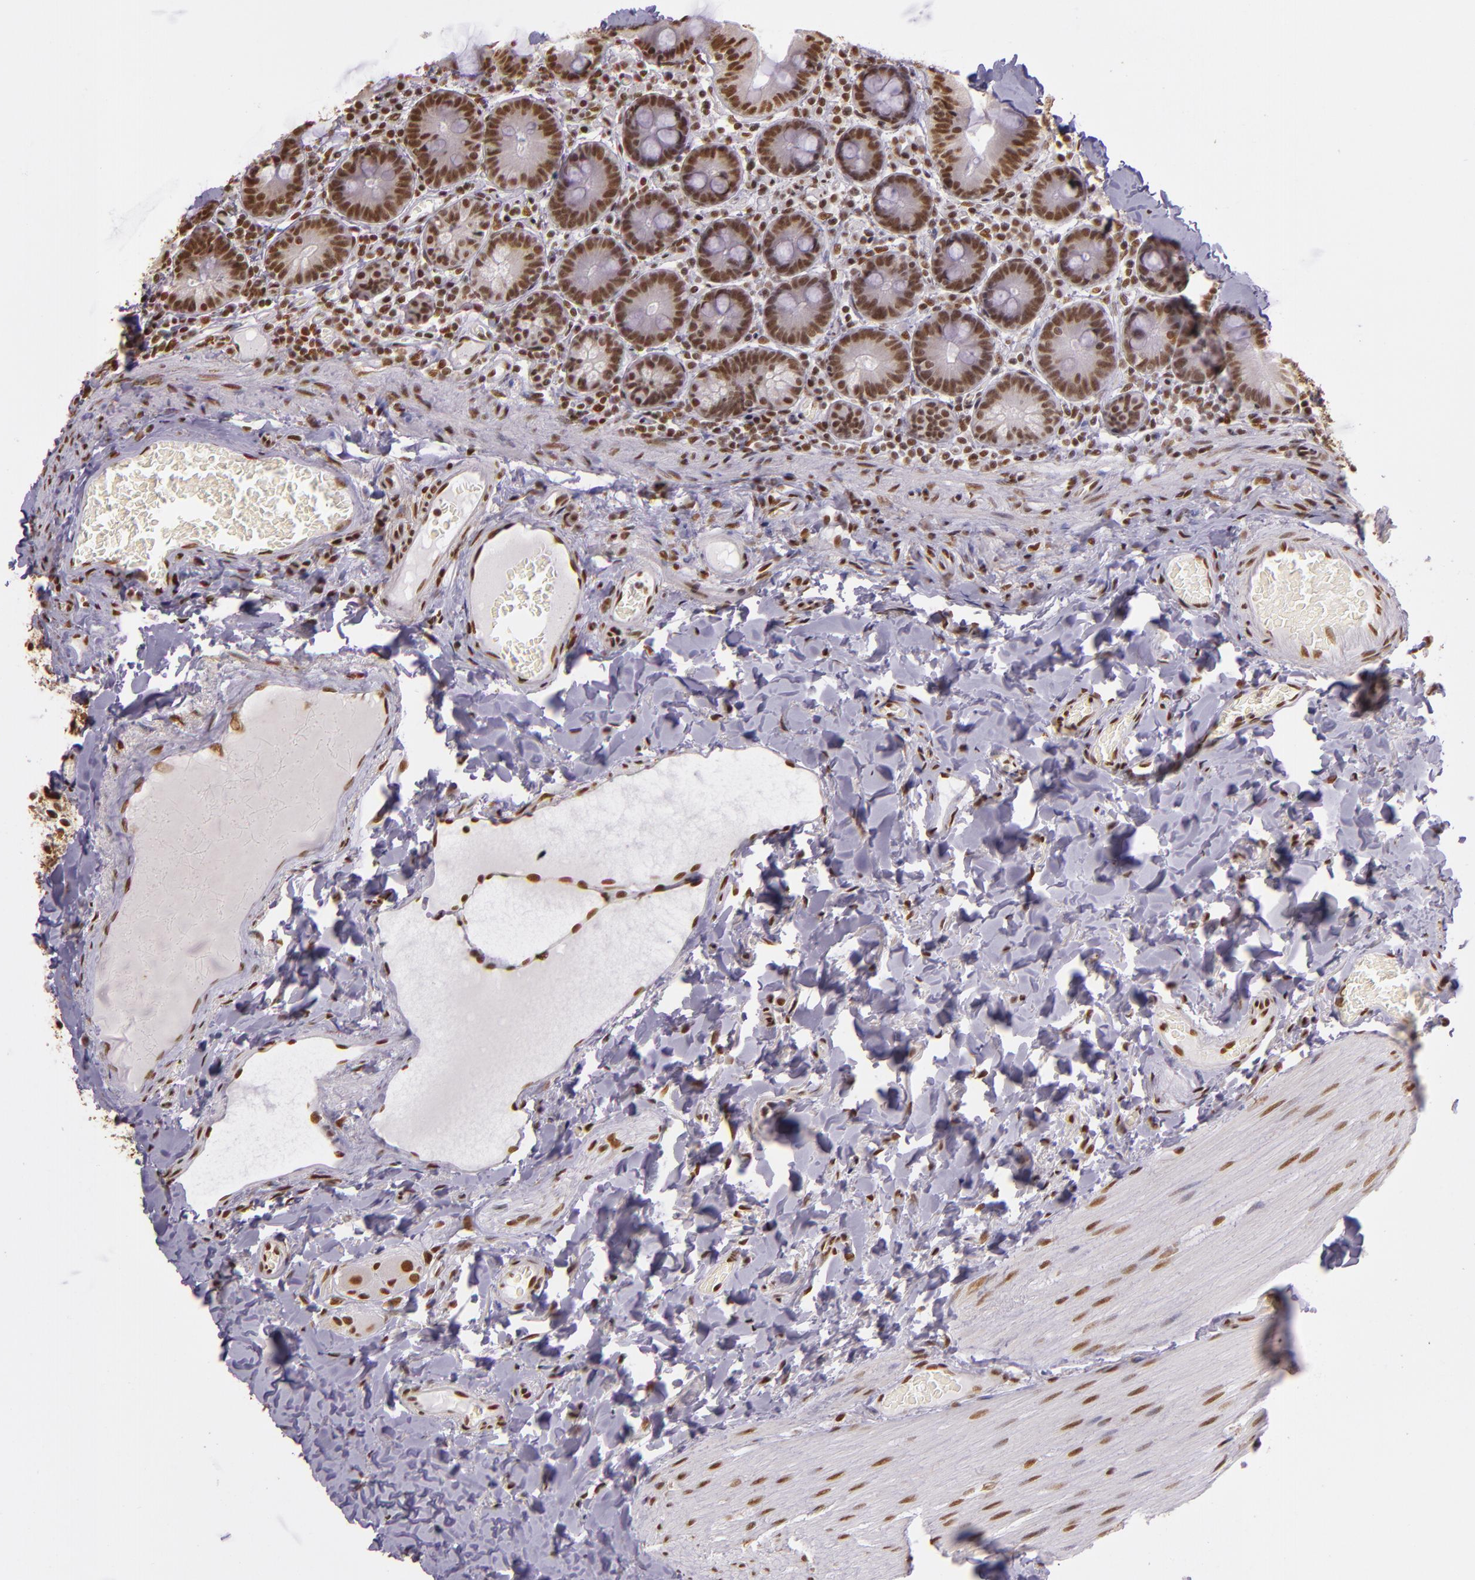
{"staining": {"intensity": "moderate", "quantity": ">75%", "location": "nuclear"}, "tissue": "duodenum", "cell_type": "Glandular cells", "image_type": "normal", "snomed": [{"axis": "morphology", "description": "Normal tissue, NOS"}, {"axis": "topography", "description": "Duodenum"}], "caption": "A photomicrograph of human duodenum stained for a protein shows moderate nuclear brown staining in glandular cells.", "gene": "USF1", "patient": {"sex": "male", "age": 66}}